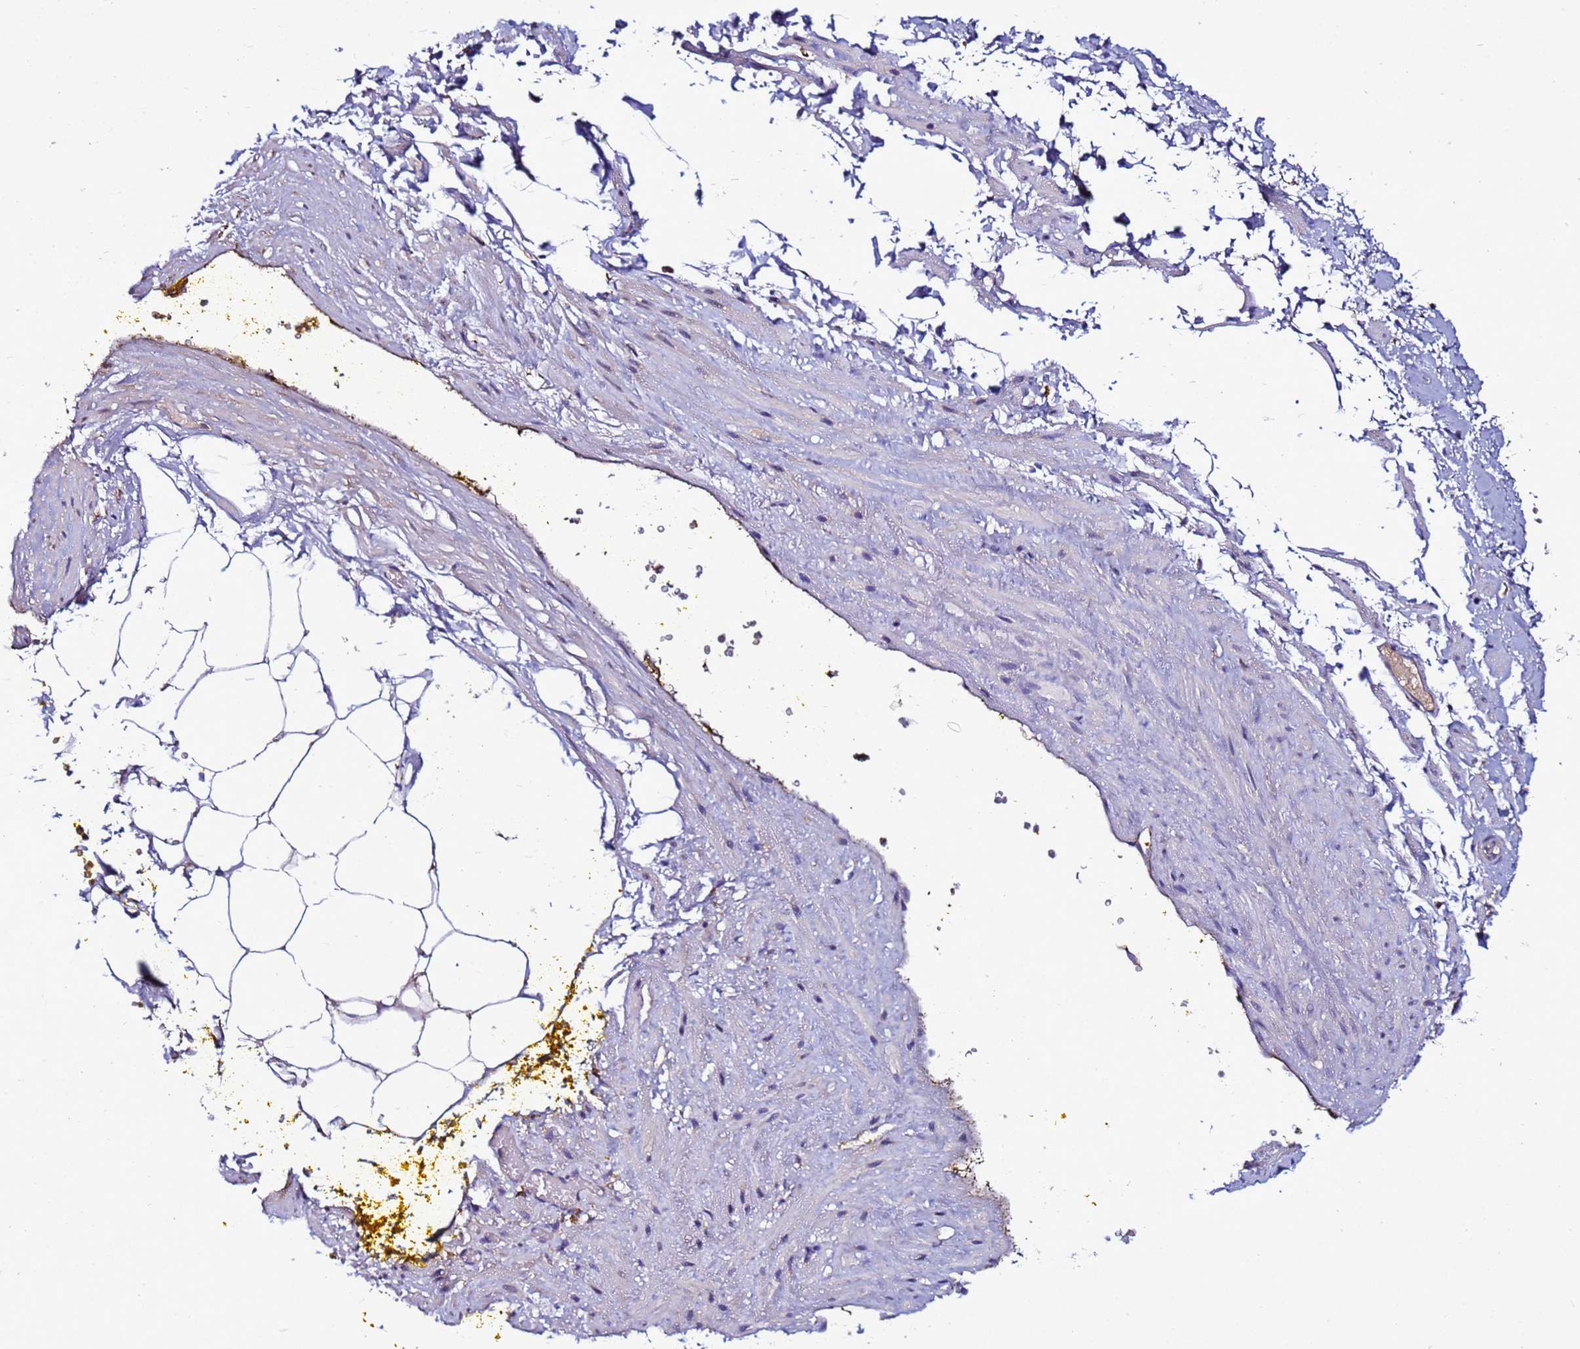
{"staining": {"intensity": "negative", "quantity": "none", "location": "none"}, "tissue": "adipose tissue", "cell_type": "Adipocytes", "image_type": "normal", "snomed": [{"axis": "morphology", "description": "Normal tissue, NOS"}, {"axis": "morphology", "description": "Adenocarcinoma, Low grade"}, {"axis": "topography", "description": "Prostate"}, {"axis": "topography", "description": "Peripheral nerve tissue"}], "caption": "DAB (3,3'-diaminobenzidine) immunohistochemical staining of benign human adipose tissue exhibits no significant positivity in adipocytes.", "gene": "ANTKMT", "patient": {"sex": "male", "age": 63}}